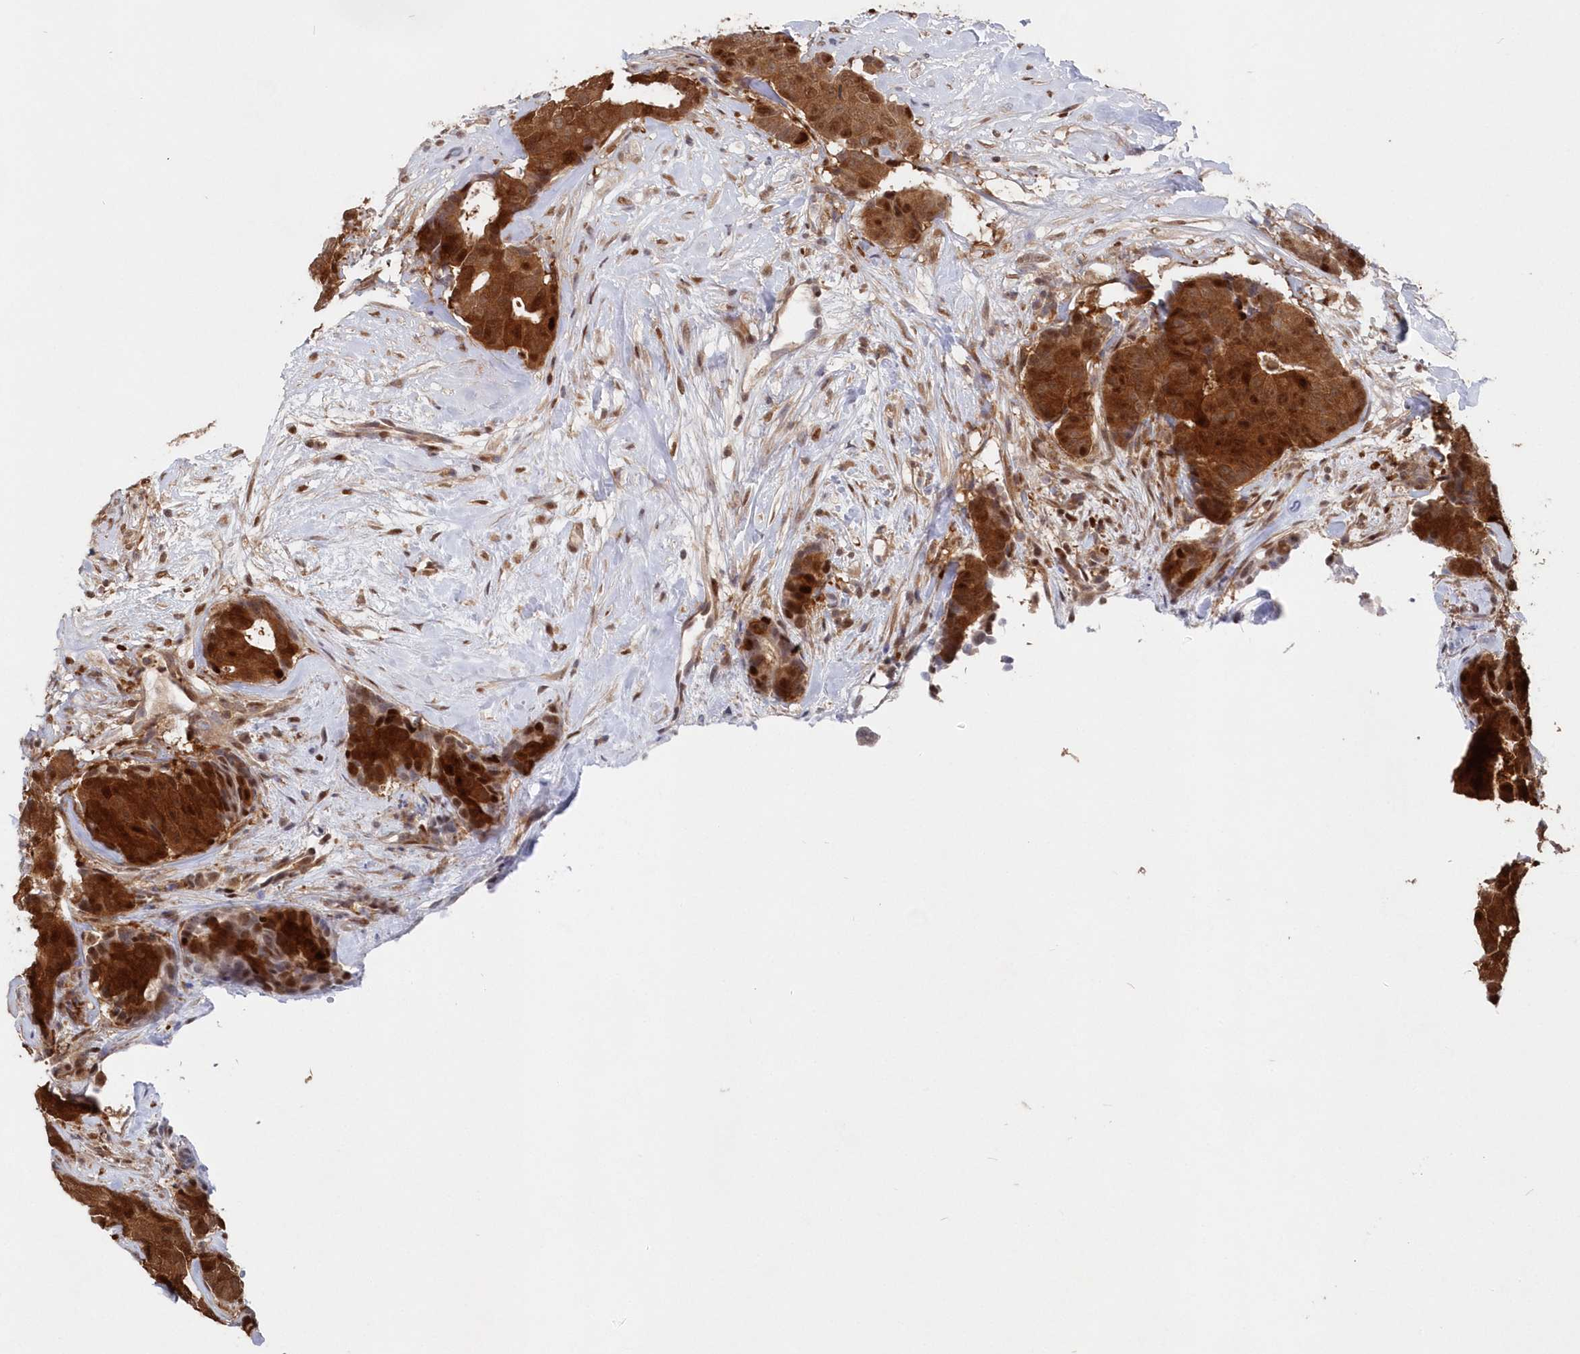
{"staining": {"intensity": "strong", "quantity": ">75%", "location": "cytoplasmic/membranous,nuclear"}, "tissue": "breast cancer", "cell_type": "Tumor cells", "image_type": "cancer", "snomed": [{"axis": "morphology", "description": "Duct carcinoma"}, {"axis": "topography", "description": "Breast"}], "caption": "Immunohistochemistry (IHC) histopathology image of neoplastic tissue: breast cancer stained using immunohistochemistry reveals high levels of strong protein expression localized specifically in the cytoplasmic/membranous and nuclear of tumor cells, appearing as a cytoplasmic/membranous and nuclear brown color.", "gene": "ABHD14B", "patient": {"sex": "female", "age": 75}}